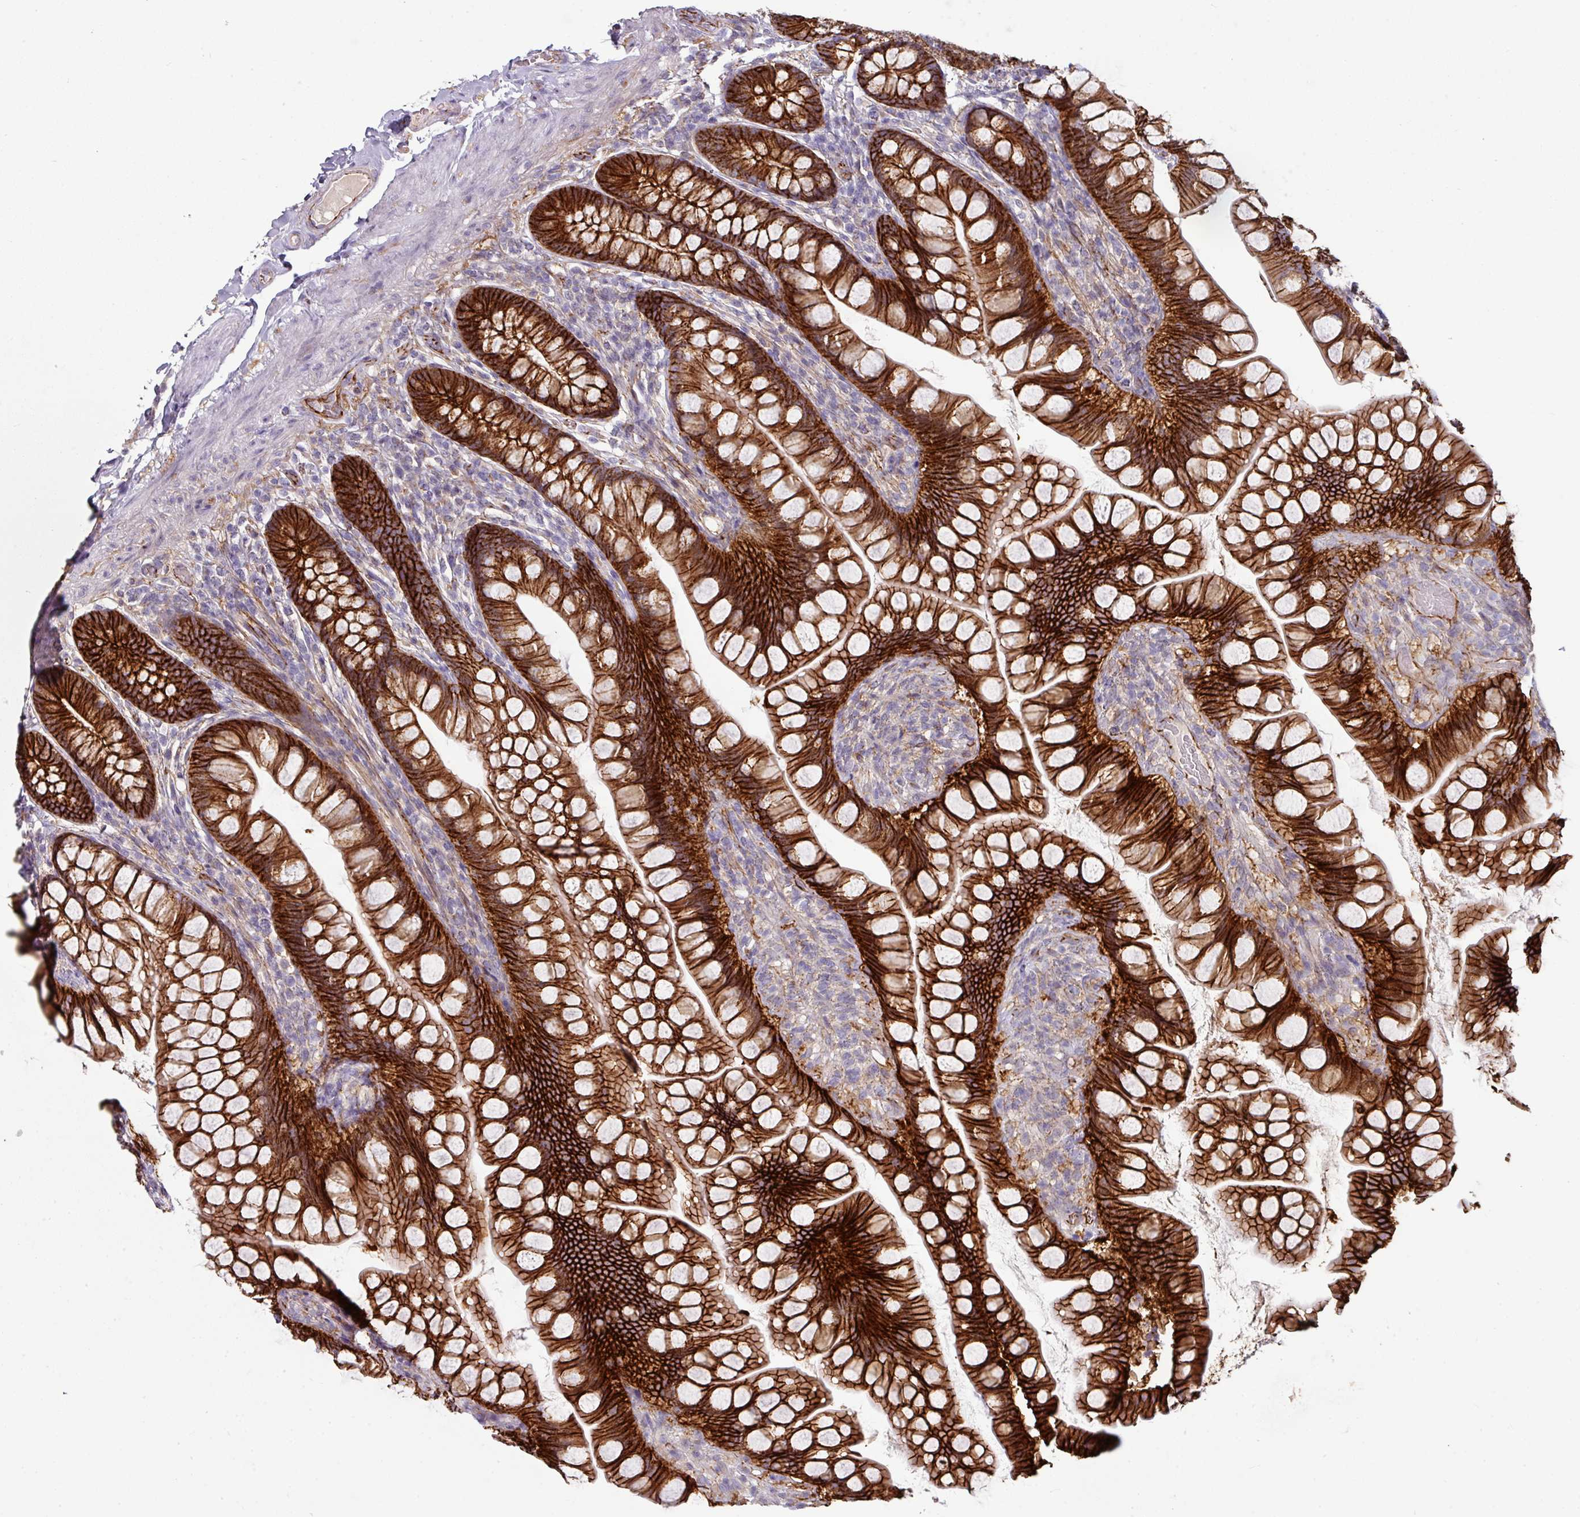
{"staining": {"intensity": "strong", "quantity": ">75%", "location": "cytoplasmic/membranous"}, "tissue": "small intestine", "cell_type": "Glandular cells", "image_type": "normal", "snomed": [{"axis": "morphology", "description": "Normal tissue, NOS"}, {"axis": "topography", "description": "Small intestine"}], "caption": "A brown stain labels strong cytoplasmic/membranous expression of a protein in glandular cells of unremarkable human small intestine. (DAB (3,3'-diaminobenzidine) IHC with brightfield microscopy, high magnification).", "gene": "JUP", "patient": {"sex": "male", "age": 70}}